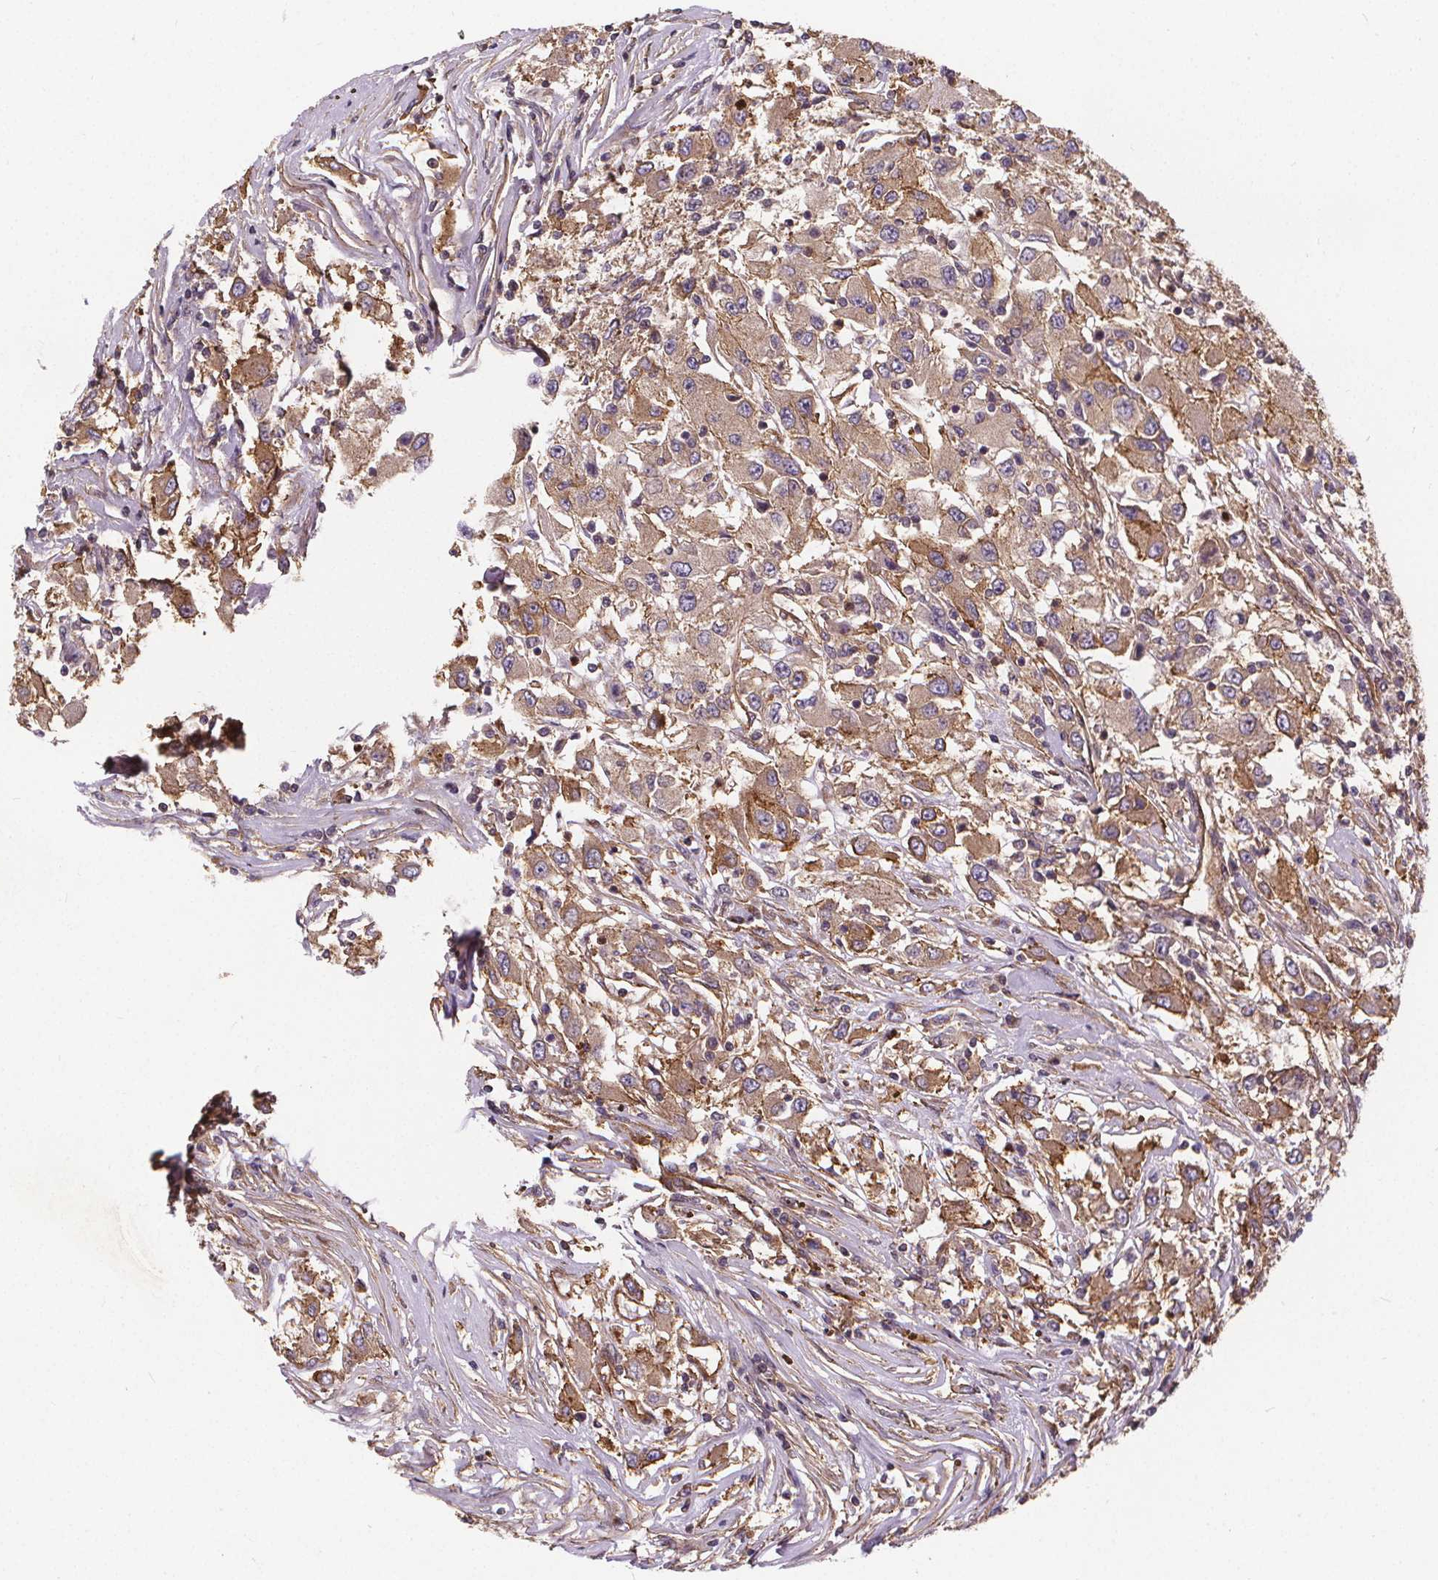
{"staining": {"intensity": "moderate", "quantity": ">75%", "location": "cytoplasmic/membranous"}, "tissue": "renal cancer", "cell_type": "Tumor cells", "image_type": "cancer", "snomed": [{"axis": "morphology", "description": "Adenocarcinoma, NOS"}, {"axis": "topography", "description": "Kidney"}], "caption": "Renal cancer (adenocarcinoma) stained for a protein (brown) shows moderate cytoplasmic/membranous positive positivity in approximately >75% of tumor cells.", "gene": "CLINT1", "patient": {"sex": "female", "age": 67}}